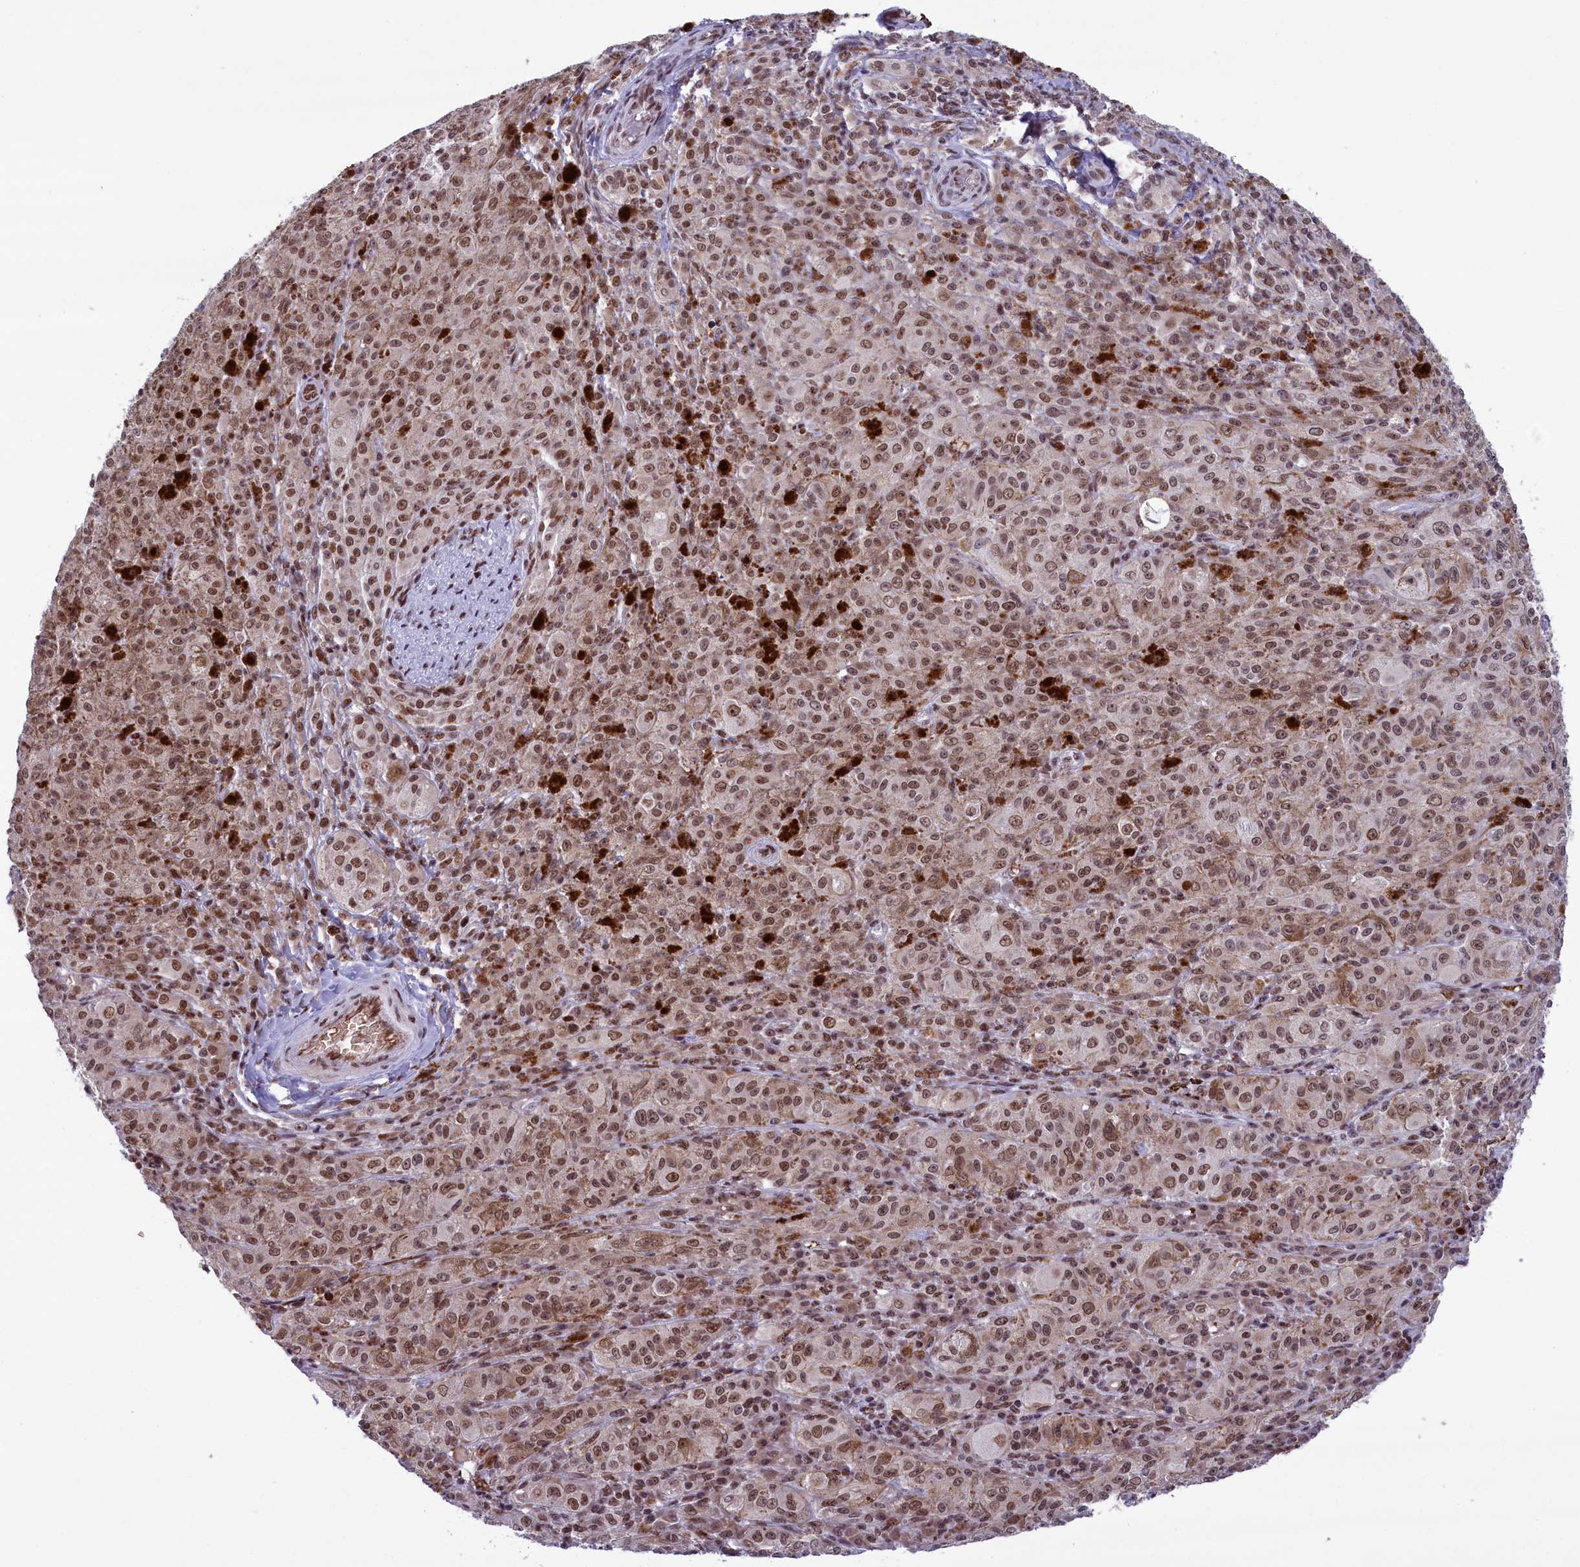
{"staining": {"intensity": "moderate", "quantity": ">75%", "location": "nuclear"}, "tissue": "melanoma", "cell_type": "Tumor cells", "image_type": "cancer", "snomed": [{"axis": "morphology", "description": "Malignant melanoma, NOS"}, {"axis": "topography", "description": "Skin"}], "caption": "Melanoma stained for a protein demonstrates moderate nuclear positivity in tumor cells.", "gene": "MPHOSPH8", "patient": {"sex": "female", "age": 52}}